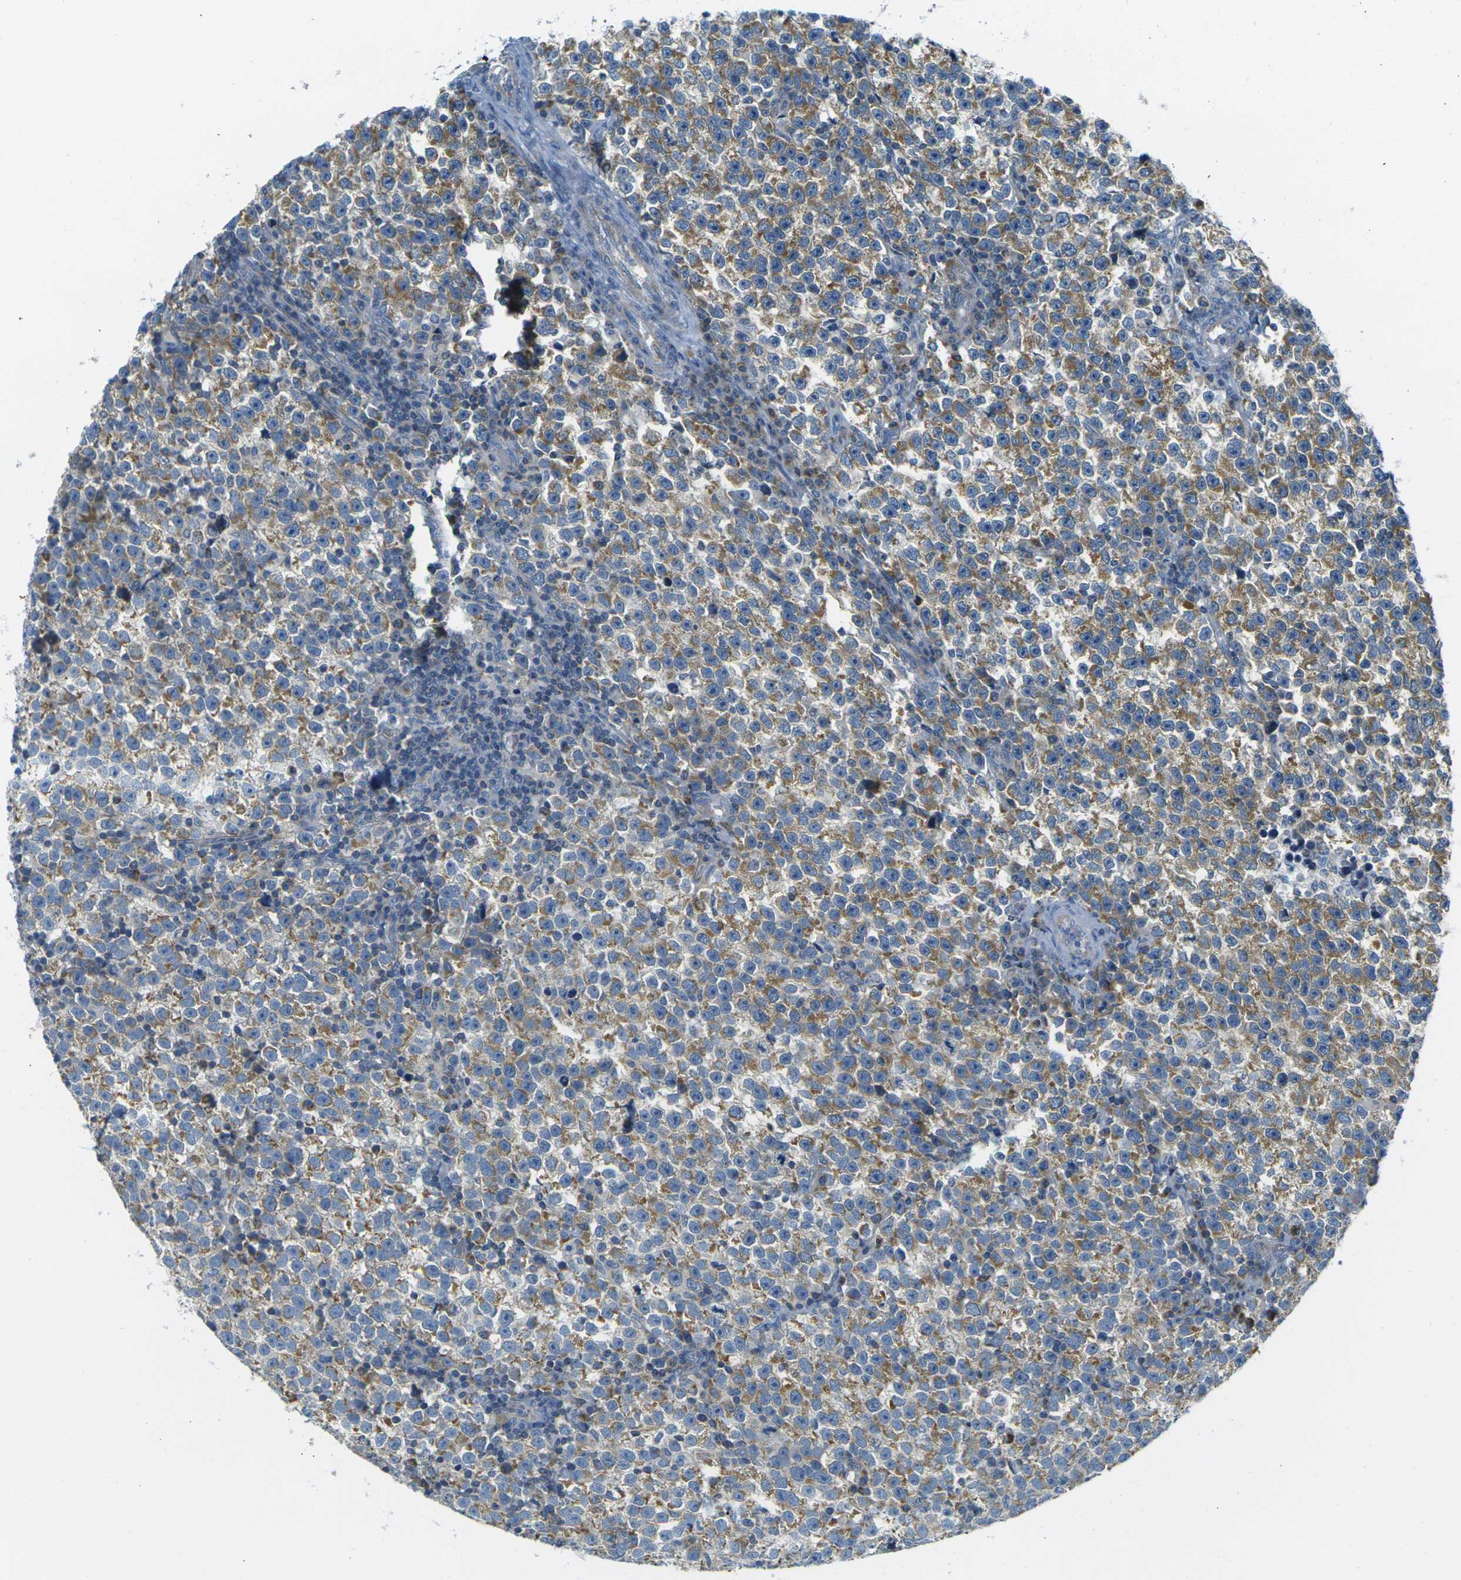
{"staining": {"intensity": "moderate", "quantity": ">75%", "location": "cytoplasmic/membranous"}, "tissue": "testis cancer", "cell_type": "Tumor cells", "image_type": "cancer", "snomed": [{"axis": "morphology", "description": "Seminoma, NOS"}, {"axis": "topography", "description": "Testis"}], "caption": "The micrograph reveals immunohistochemical staining of testis cancer (seminoma). There is moderate cytoplasmic/membranous staining is seen in about >75% of tumor cells. (Stains: DAB in brown, nuclei in blue, Microscopy: brightfield microscopy at high magnification).", "gene": "PARD6B", "patient": {"sex": "male", "age": 43}}